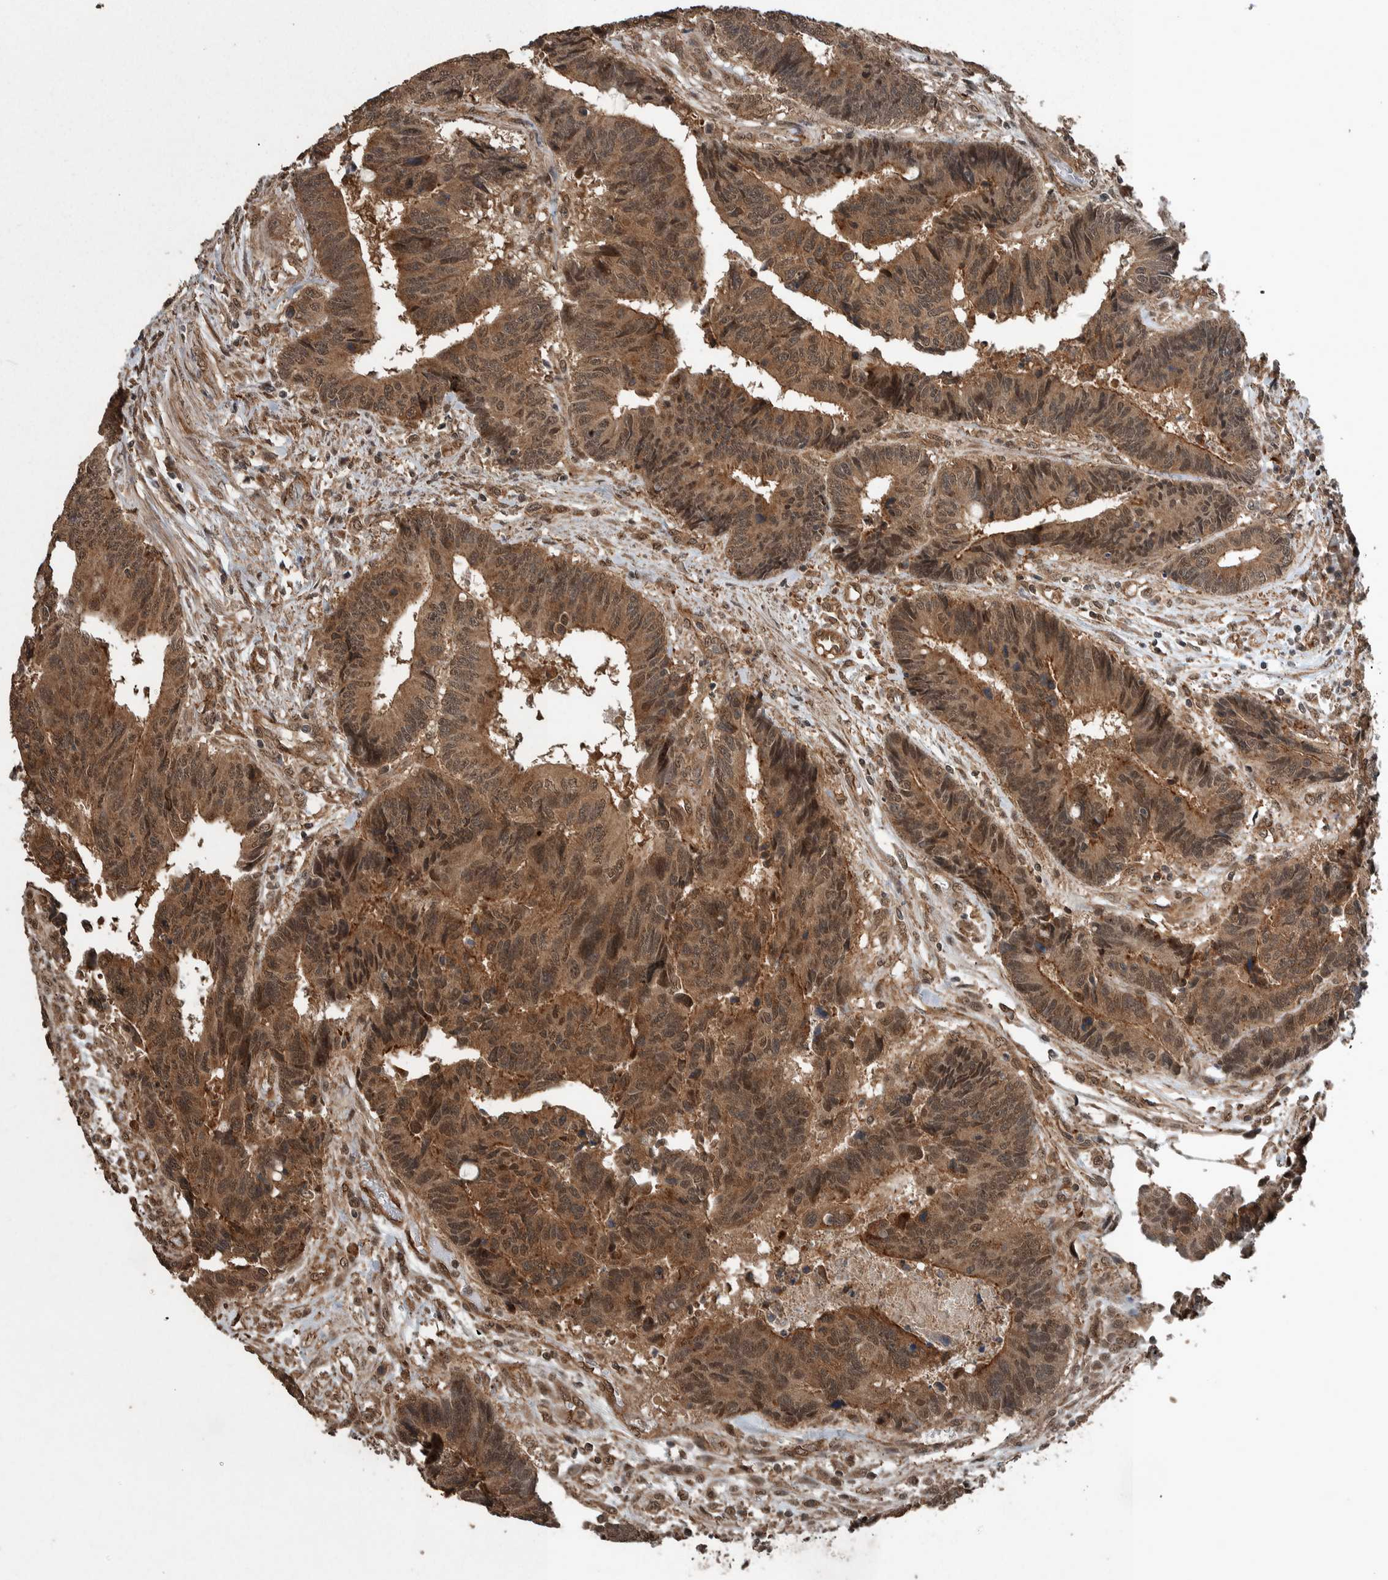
{"staining": {"intensity": "moderate", "quantity": ">75%", "location": "cytoplasmic/membranous,nuclear"}, "tissue": "colorectal cancer", "cell_type": "Tumor cells", "image_type": "cancer", "snomed": [{"axis": "morphology", "description": "Adenocarcinoma, NOS"}, {"axis": "topography", "description": "Rectum"}], "caption": "The image shows staining of colorectal cancer (adenocarcinoma), revealing moderate cytoplasmic/membranous and nuclear protein expression (brown color) within tumor cells.", "gene": "MYO1E", "patient": {"sex": "male", "age": 84}}